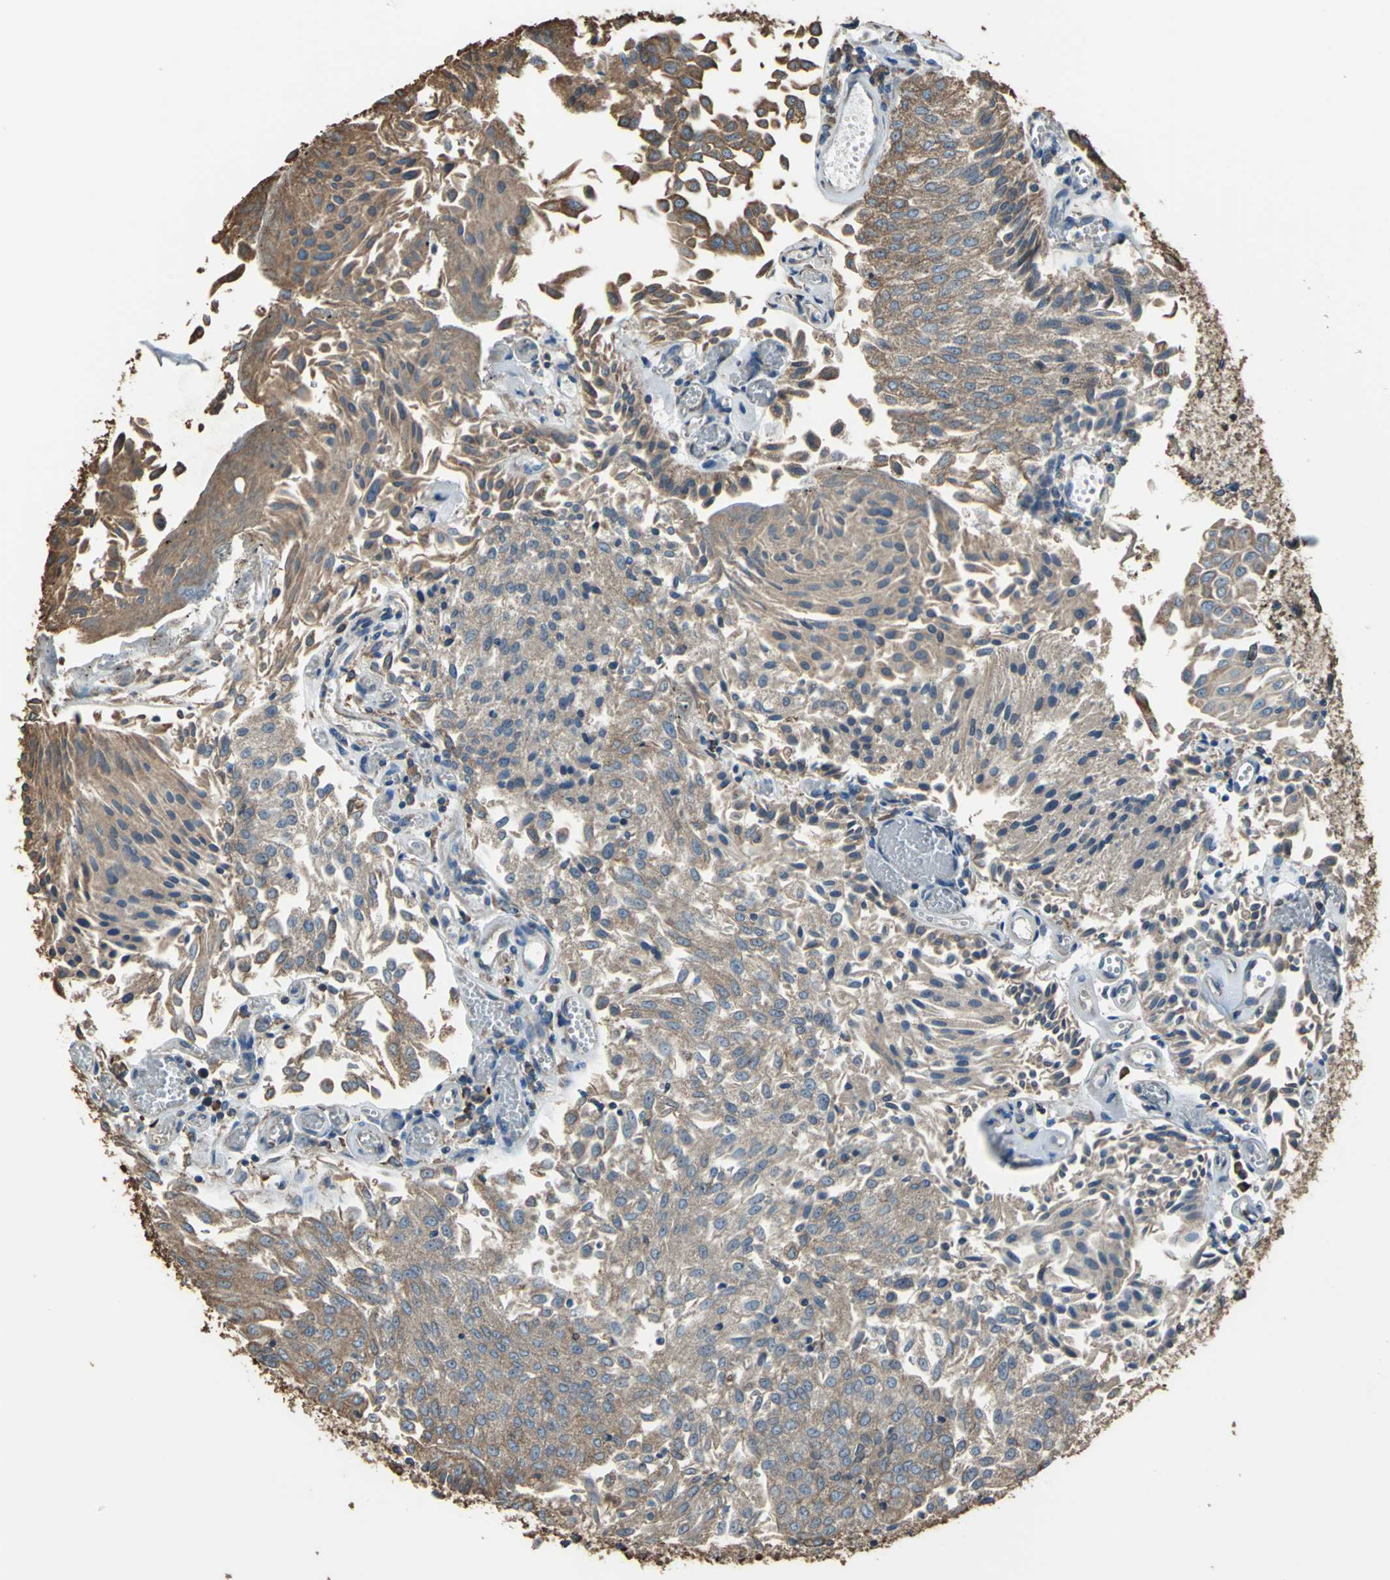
{"staining": {"intensity": "moderate", "quantity": ">75%", "location": "cytoplasmic/membranous"}, "tissue": "urothelial cancer", "cell_type": "Tumor cells", "image_type": "cancer", "snomed": [{"axis": "morphology", "description": "Urothelial carcinoma, Low grade"}, {"axis": "topography", "description": "Urinary bladder"}], "caption": "An immunohistochemistry (IHC) micrograph of tumor tissue is shown. Protein staining in brown highlights moderate cytoplasmic/membranous positivity in urothelial cancer within tumor cells.", "gene": "GPANK1", "patient": {"sex": "male", "age": 86}}